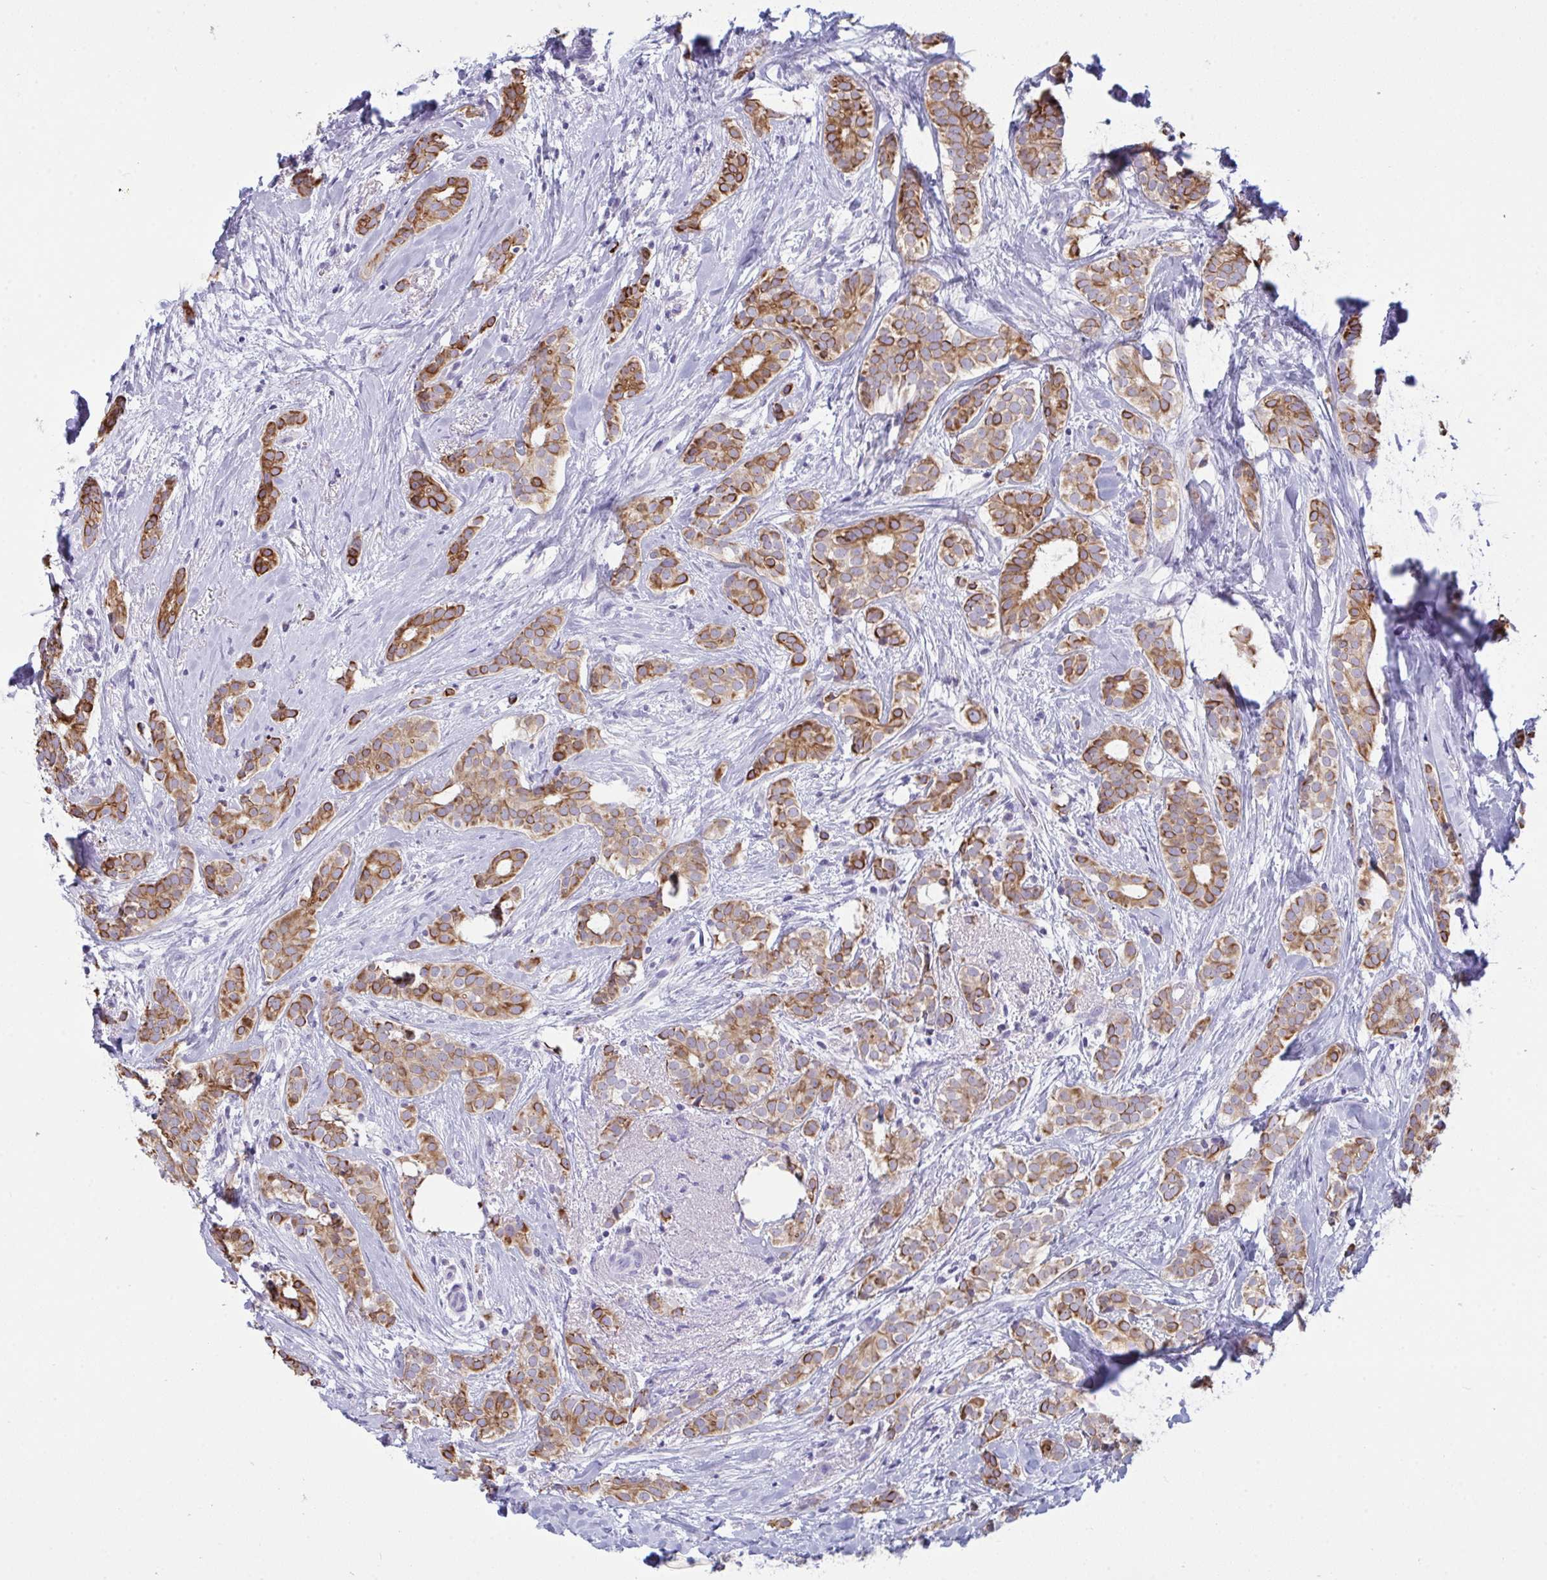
{"staining": {"intensity": "strong", "quantity": "25%-75%", "location": "cytoplasmic/membranous"}, "tissue": "breast cancer", "cell_type": "Tumor cells", "image_type": "cancer", "snomed": [{"axis": "morphology", "description": "Duct carcinoma"}, {"axis": "topography", "description": "Breast"}], "caption": "Intraductal carcinoma (breast) stained with a brown dye reveals strong cytoplasmic/membranous positive positivity in approximately 25%-75% of tumor cells.", "gene": "TENT5D", "patient": {"sex": "female", "age": 65}}